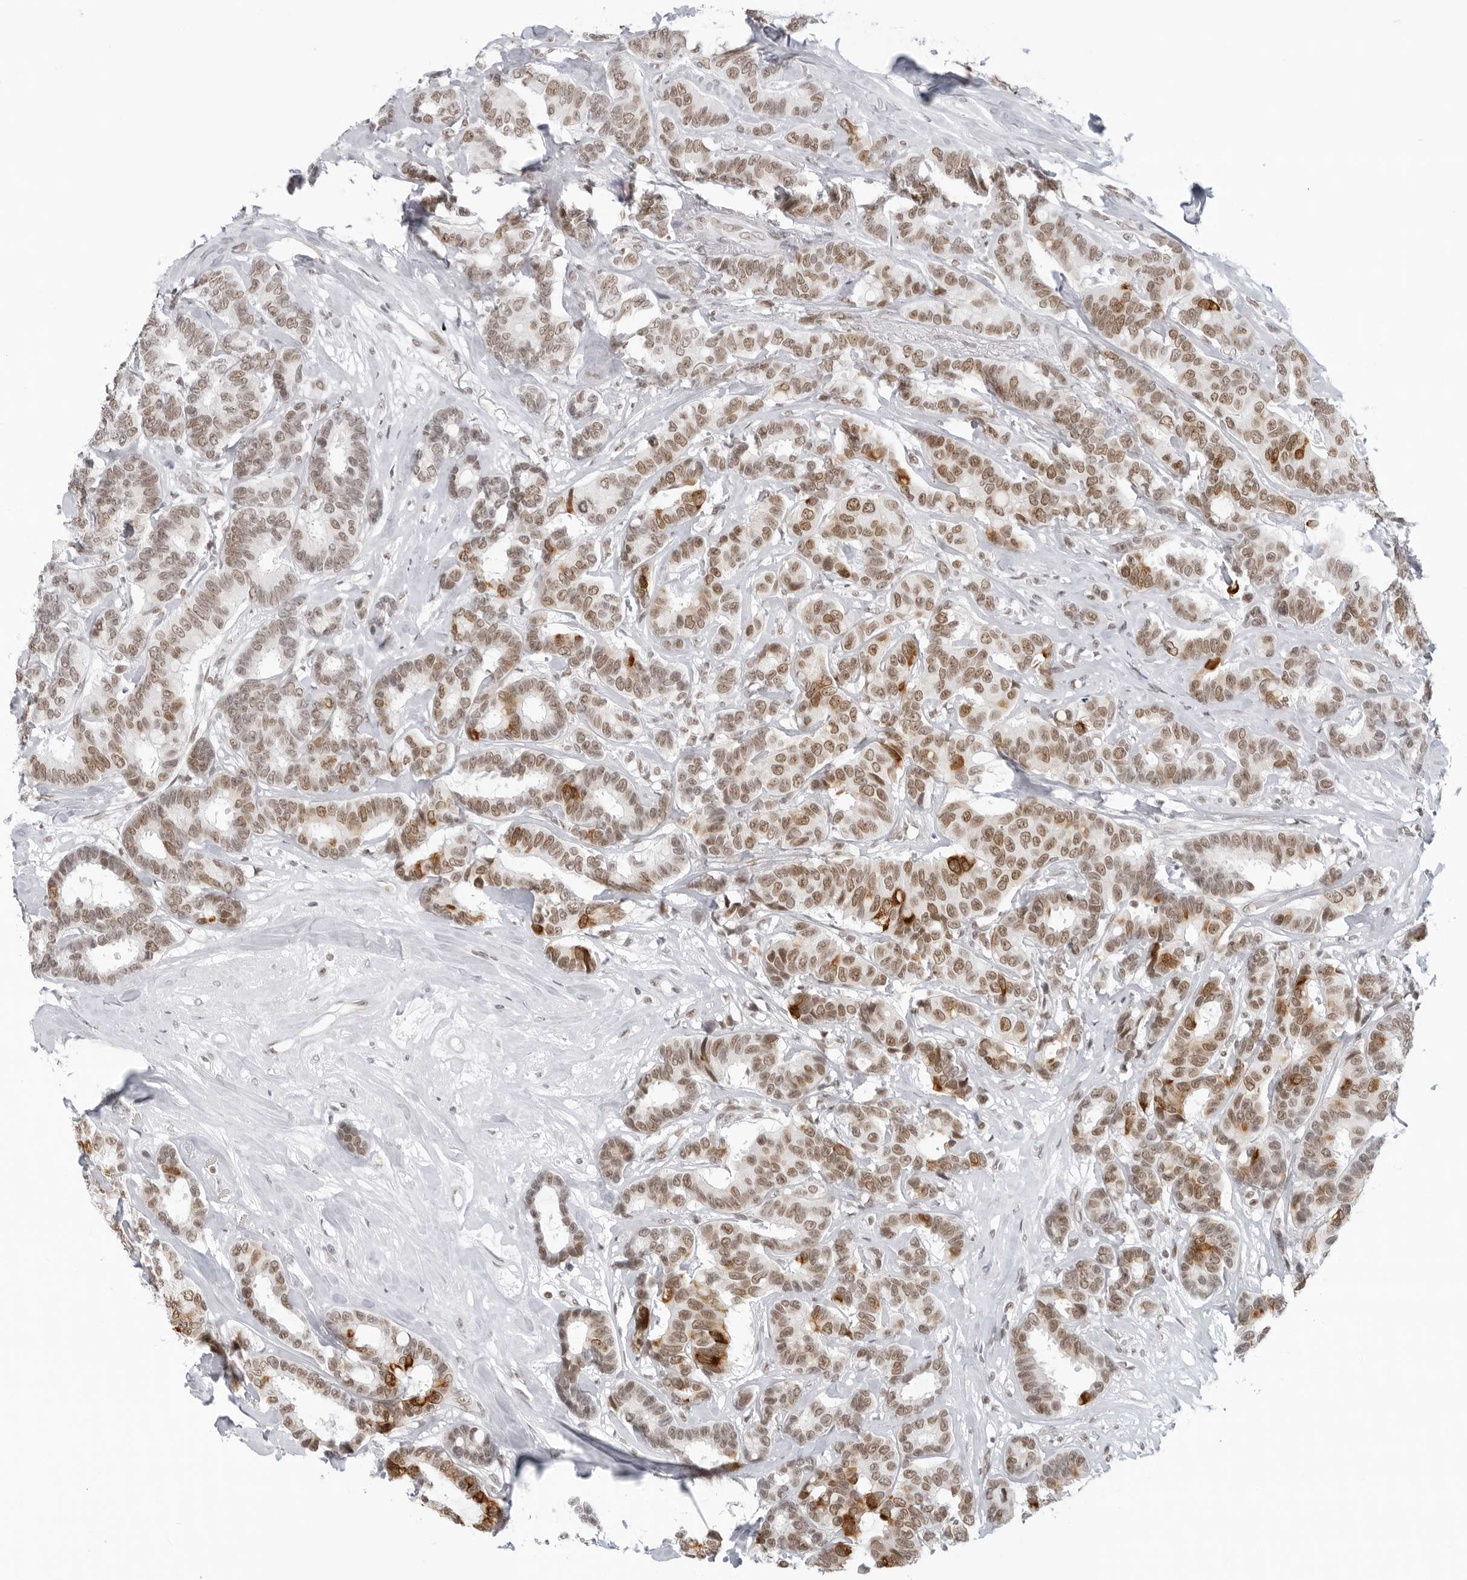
{"staining": {"intensity": "moderate", "quantity": ">75%", "location": "nuclear"}, "tissue": "breast cancer", "cell_type": "Tumor cells", "image_type": "cancer", "snomed": [{"axis": "morphology", "description": "Duct carcinoma"}, {"axis": "topography", "description": "Breast"}], "caption": "Immunohistochemistry photomicrograph of neoplastic tissue: intraductal carcinoma (breast) stained using IHC reveals medium levels of moderate protein expression localized specifically in the nuclear of tumor cells, appearing as a nuclear brown color.", "gene": "FOXK2", "patient": {"sex": "female", "age": 87}}